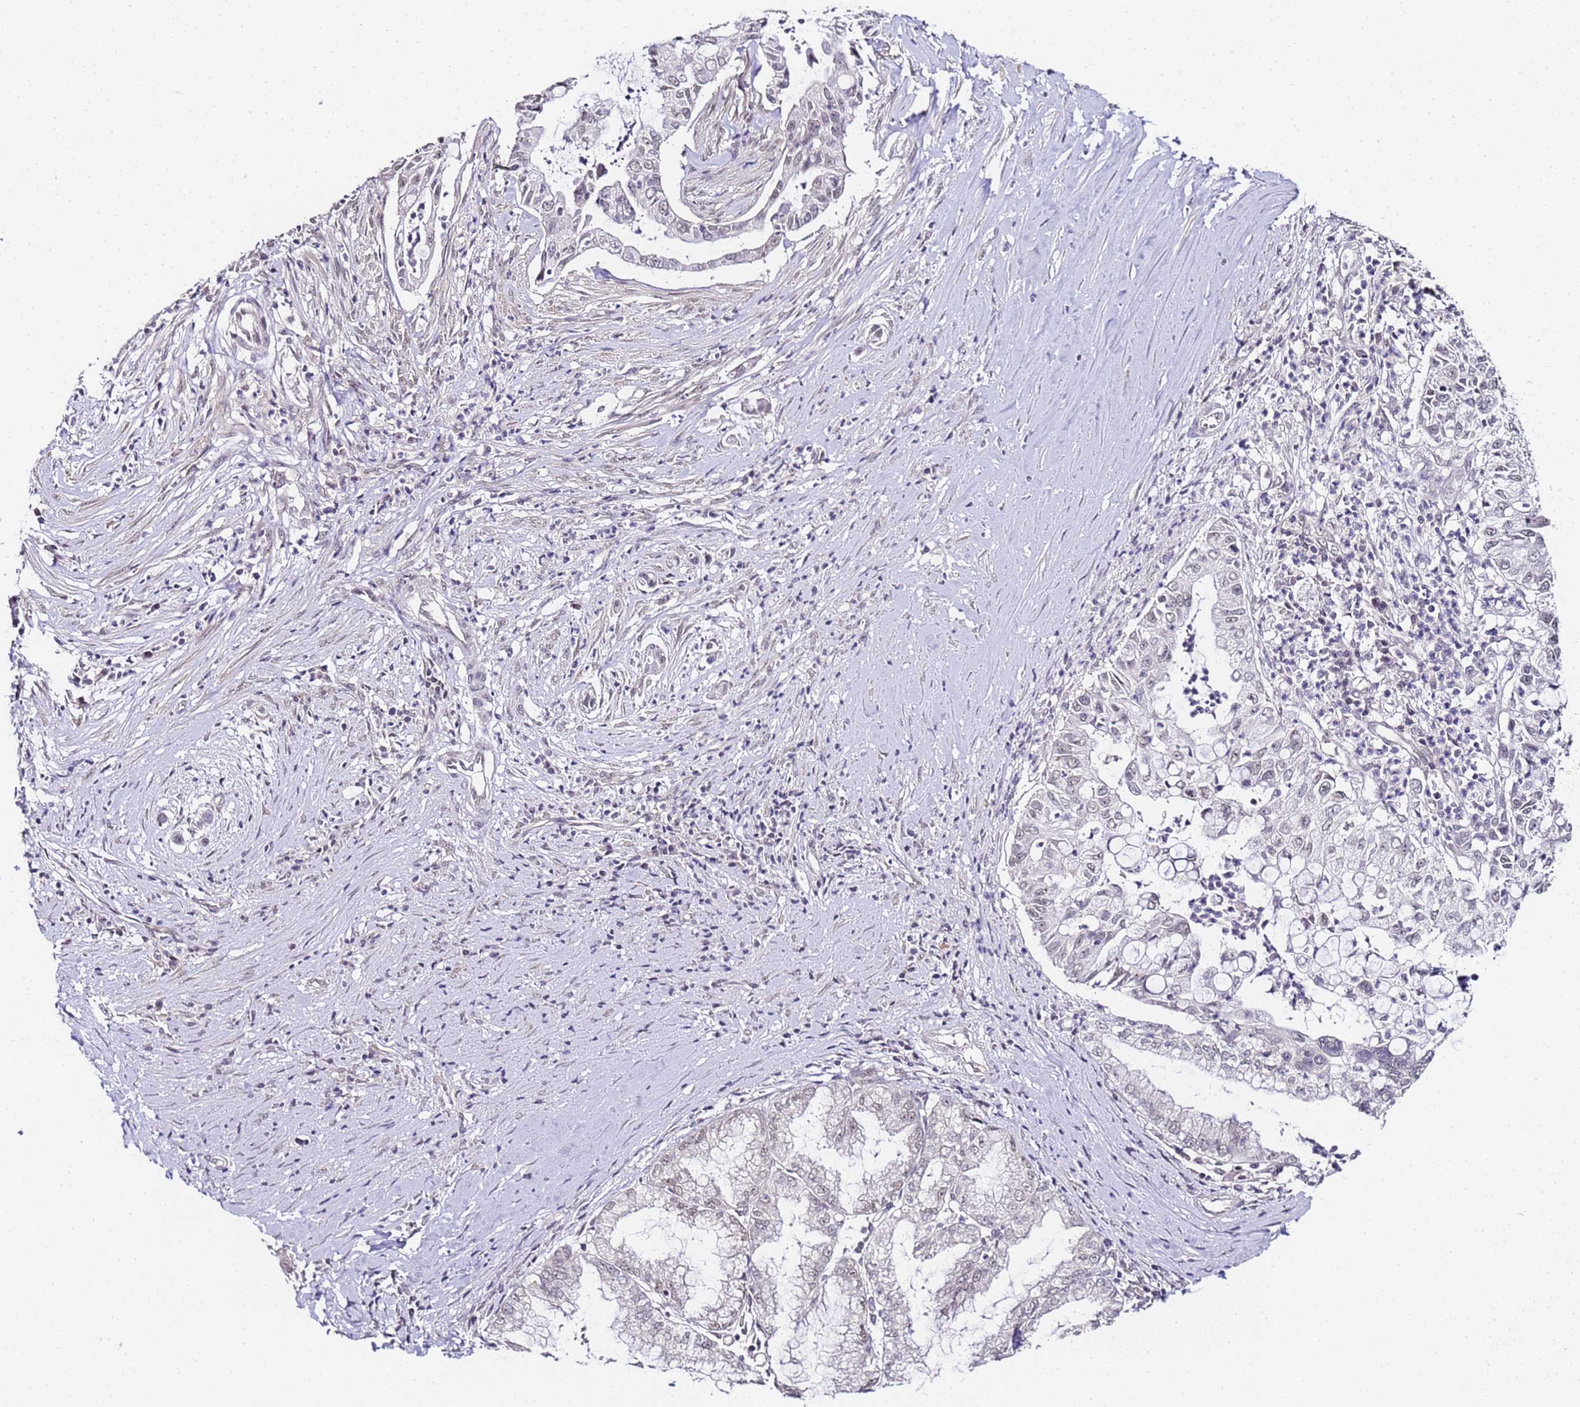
{"staining": {"intensity": "negative", "quantity": "none", "location": "none"}, "tissue": "pancreatic cancer", "cell_type": "Tumor cells", "image_type": "cancer", "snomed": [{"axis": "morphology", "description": "Adenocarcinoma, NOS"}, {"axis": "topography", "description": "Pancreas"}], "caption": "A high-resolution photomicrograph shows immunohistochemistry staining of pancreatic cancer (adenocarcinoma), which exhibits no significant expression in tumor cells.", "gene": "LSM3", "patient": {"sex": "male", "age": 73}}